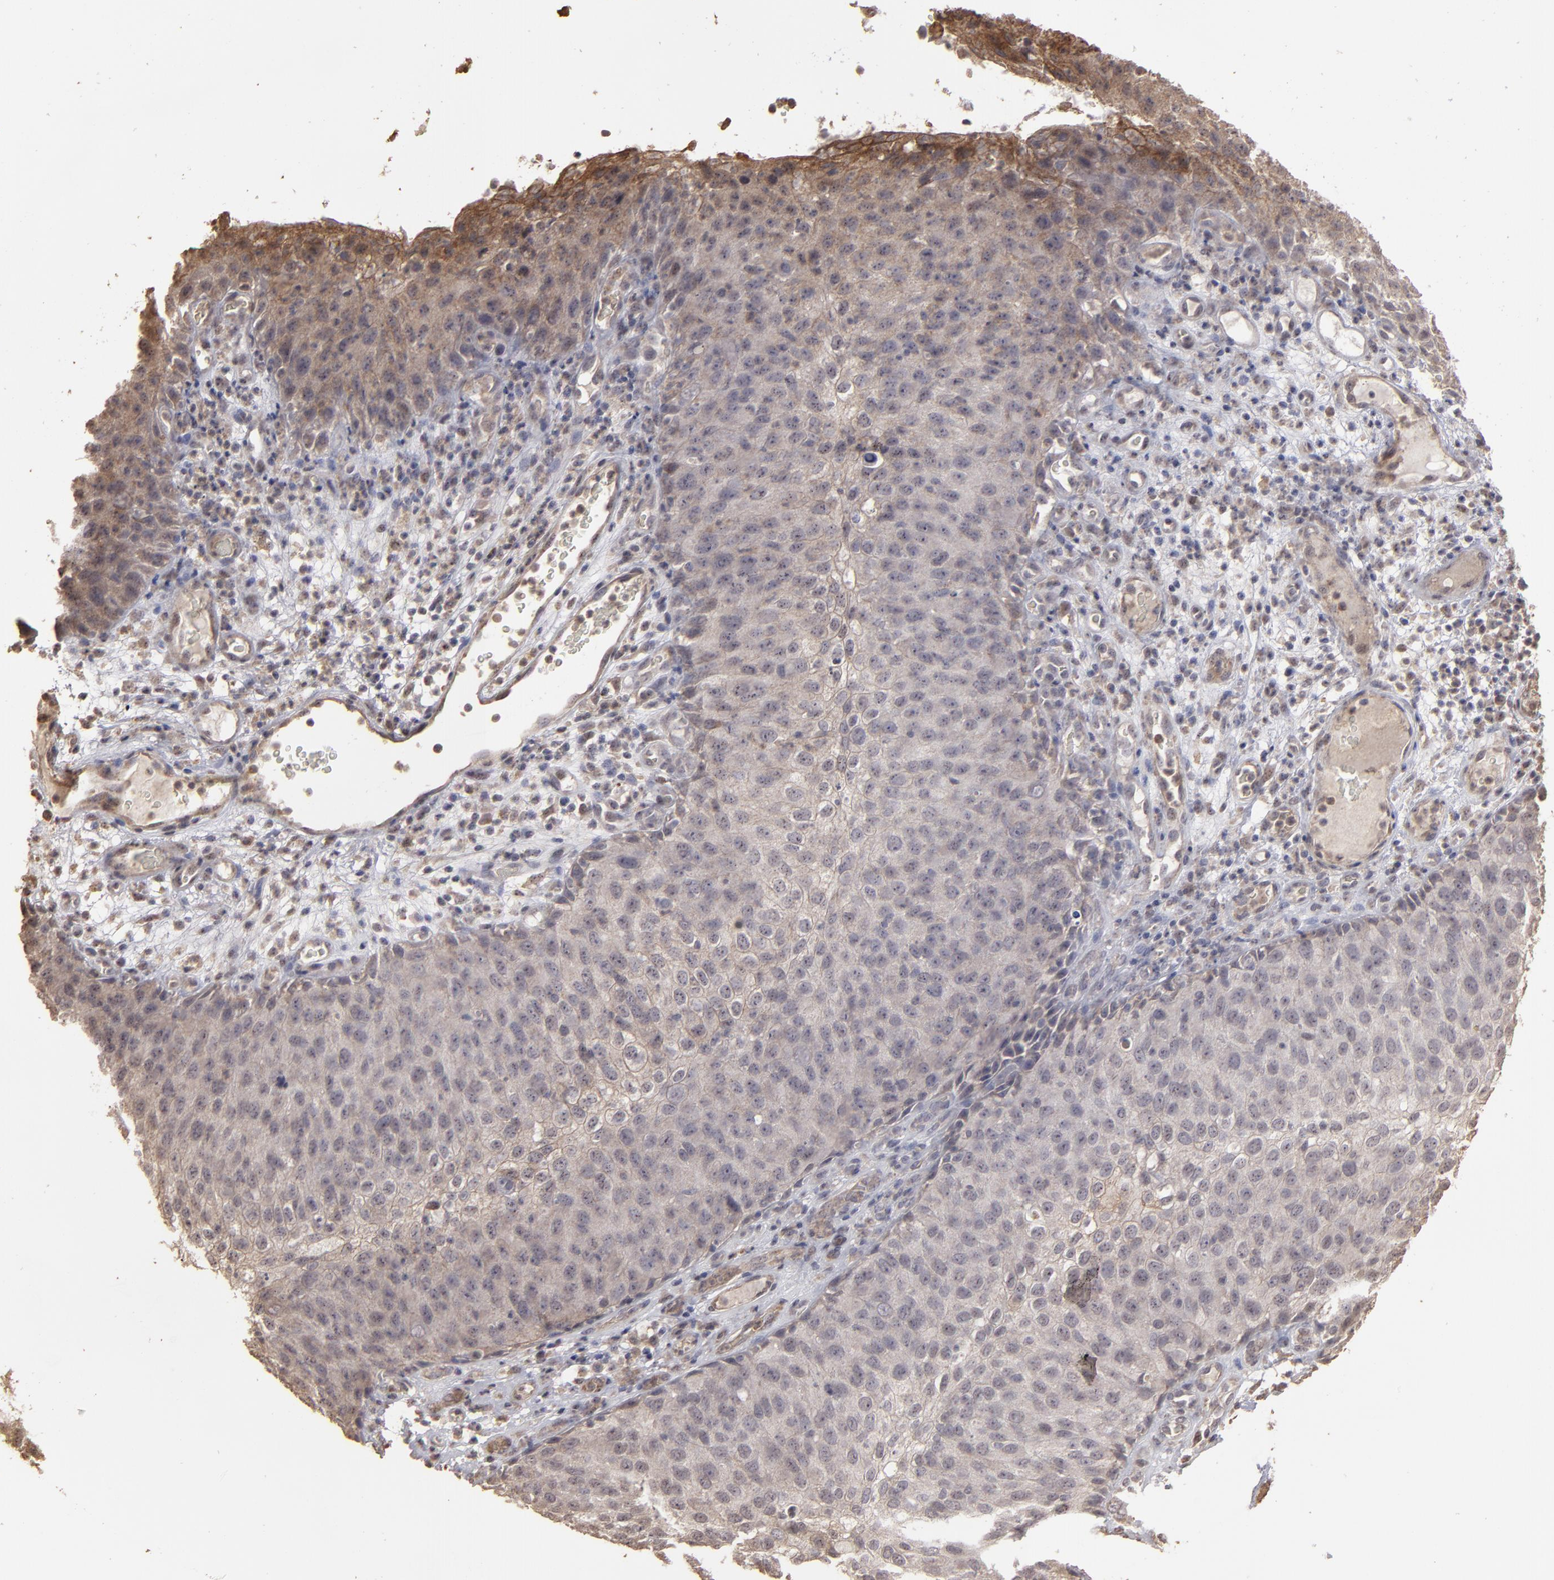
{"staining": {"intensity": "weak", "quantity": ">75%", "location": "cytoplasmic/membranous"}, "tissue": "skin cancer", "cell_type": "Tumor cells", "image_type": "cancer", "snomed": [{"axis": "morphology", "description": "Squamous cell carcinoma, NOS"}, {"axis": "topography", "description": "Skin"}], "caption": "Tumor cells show low levels of weak cytoplasmic/membranous positivity in about >75% of cells in skin cancer. The protein of interest is stained brown, and the nuclei are stained in blue (DAB (3,3'-diaminobenzidine) IHC with brightfield microscopy, high magnification).", "gene": "CD55", "patient": {"sex": "male", "age": 87}}